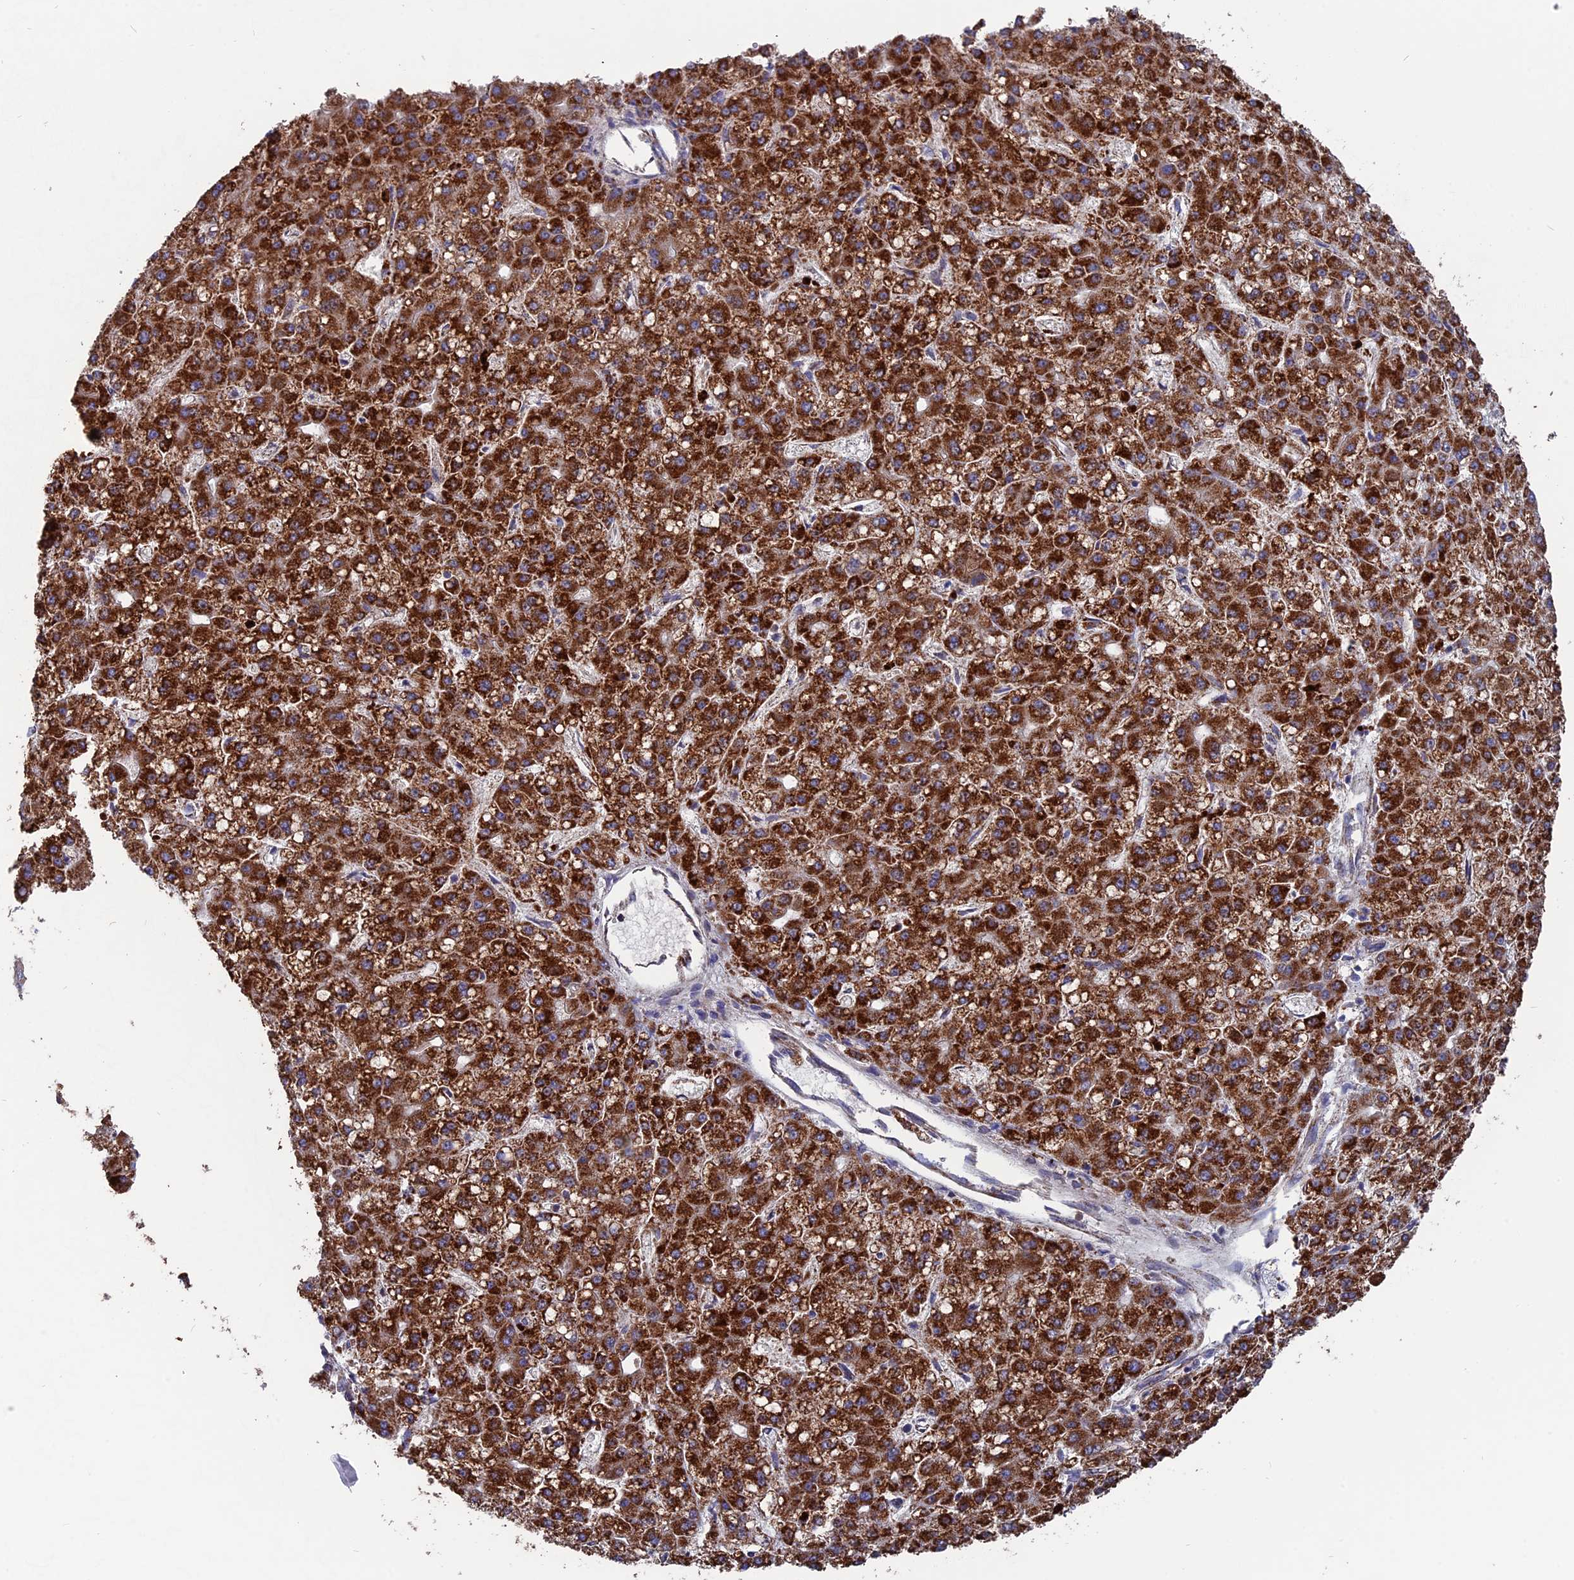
{"staining": {"intensity": "strong", "quantity": ">75%", "location": "cytoplasmic/membranous"}, "tissue": "liver cancer", "cell_type": "Tumor cells", "image_type": "cancer", "snomed": [{"axis": "morphology", "description": "Carcinoma, Hepatocellular, NOS"}, {"axis": "topography", "description": "Liver"}], "caption": "This micrograph displays immunohistochemistry (IHC) staining of human liver cancer, with high strong cytoplasmic/membranous expression in approximately >75% of tumor cells.", "gene": "TGFA", "patient": {"sex": "male", "age": 67}}